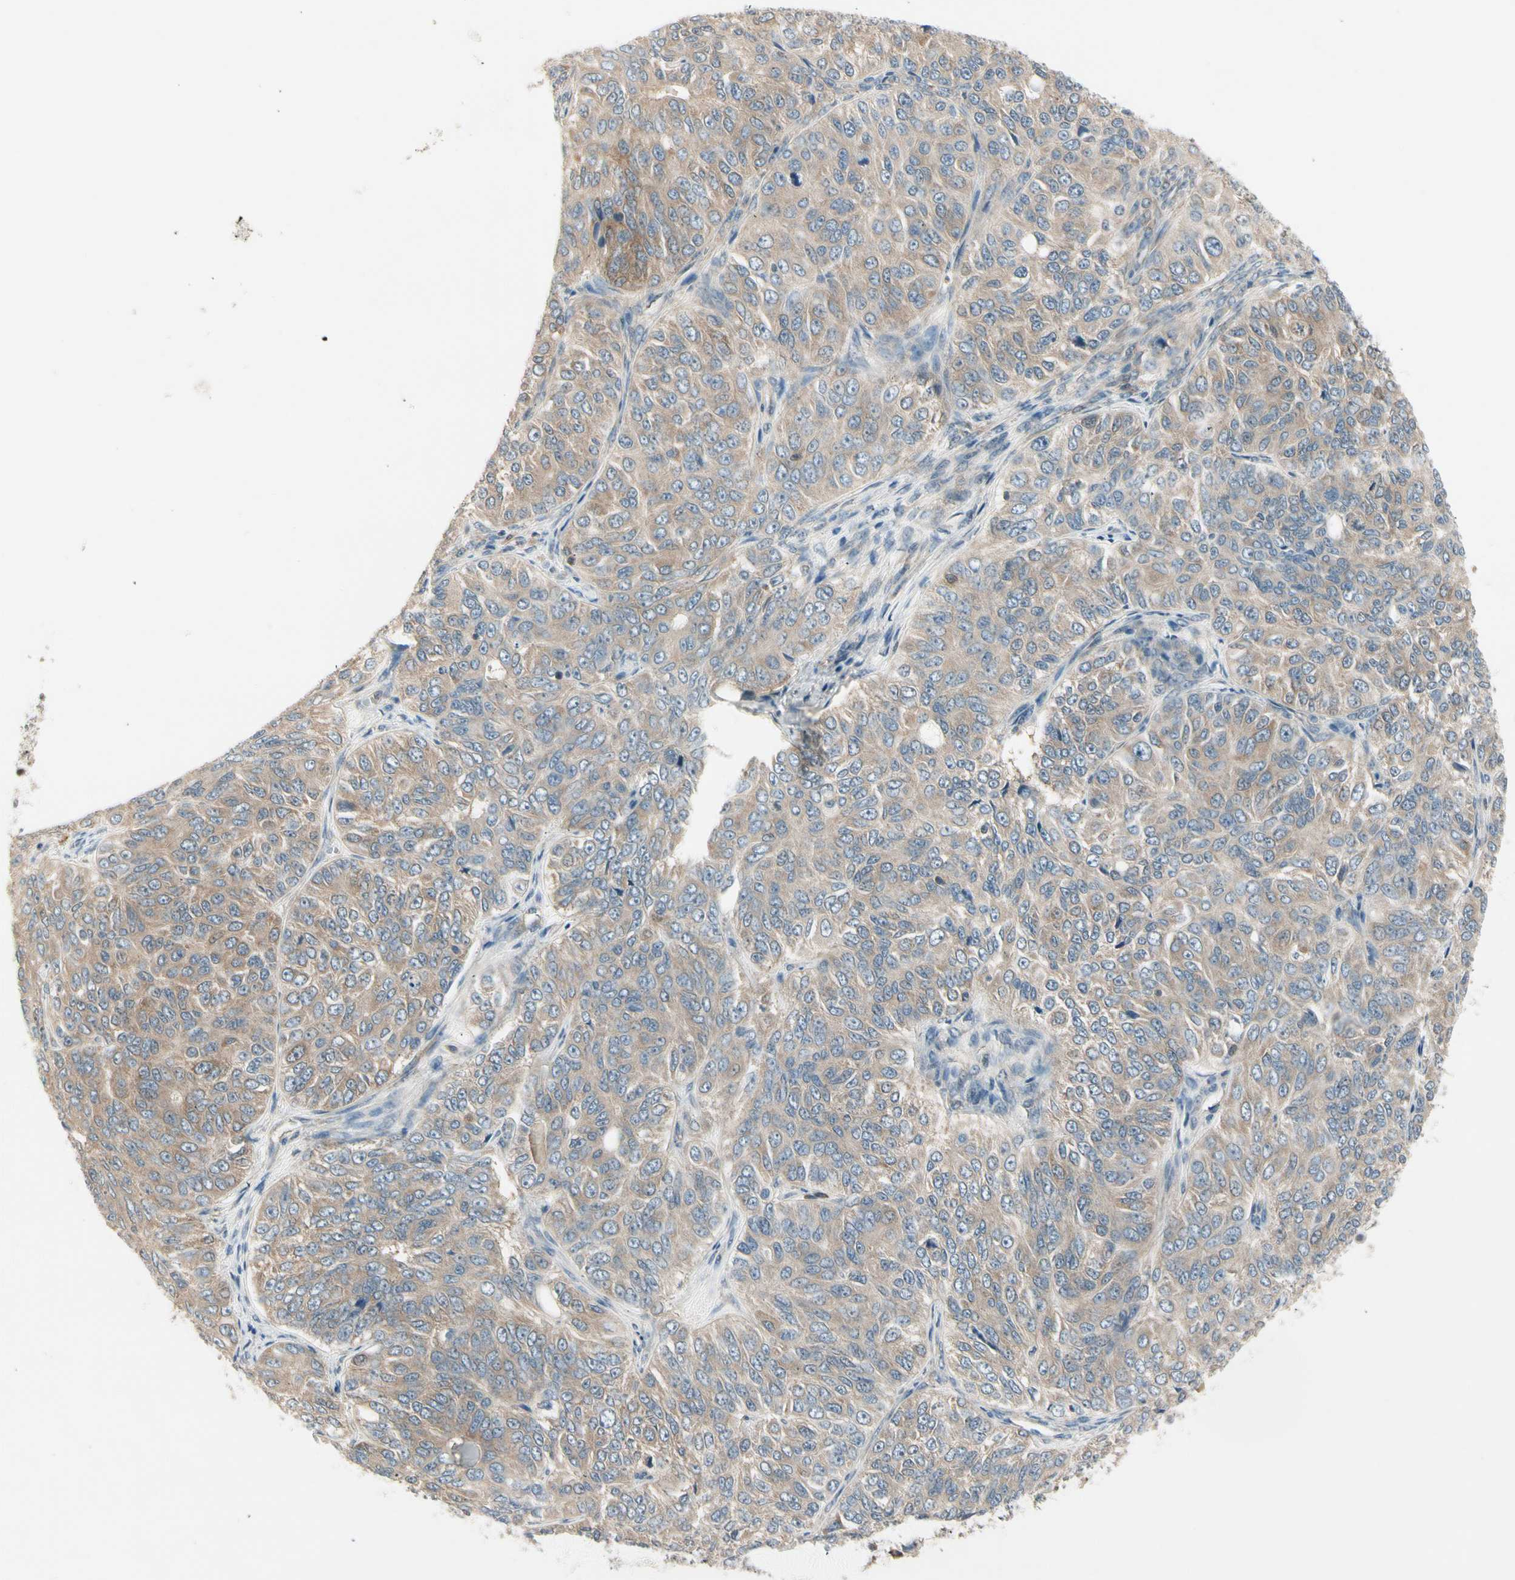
{"staining": {"intensity": "weak", "quantity": ">75%", "location": "cytoplasmic/membranous"}, "tissue": "ovarian cancer", "cell_type": "Tumor cells", "image_type": "cancer", "snomed": [{"axis": "morphology", "description": "Carcinoma, endometroid"}, {"axis": "topography", "description": "Ovary"}], "caption": "The histopathology image shows staining of endometroid carcinoma (ovarian), revealing weak cytoplasmic/membranous protein expression (brown color) within tumor cells. Using DAB (3,3'-diaminobenzidine) (brown) and hematoxylin (blue) stains, captured at high magnification using brightfield microscopy.", "gene": "OXSR1", "patient": {"sex": "female", "age": 51}}